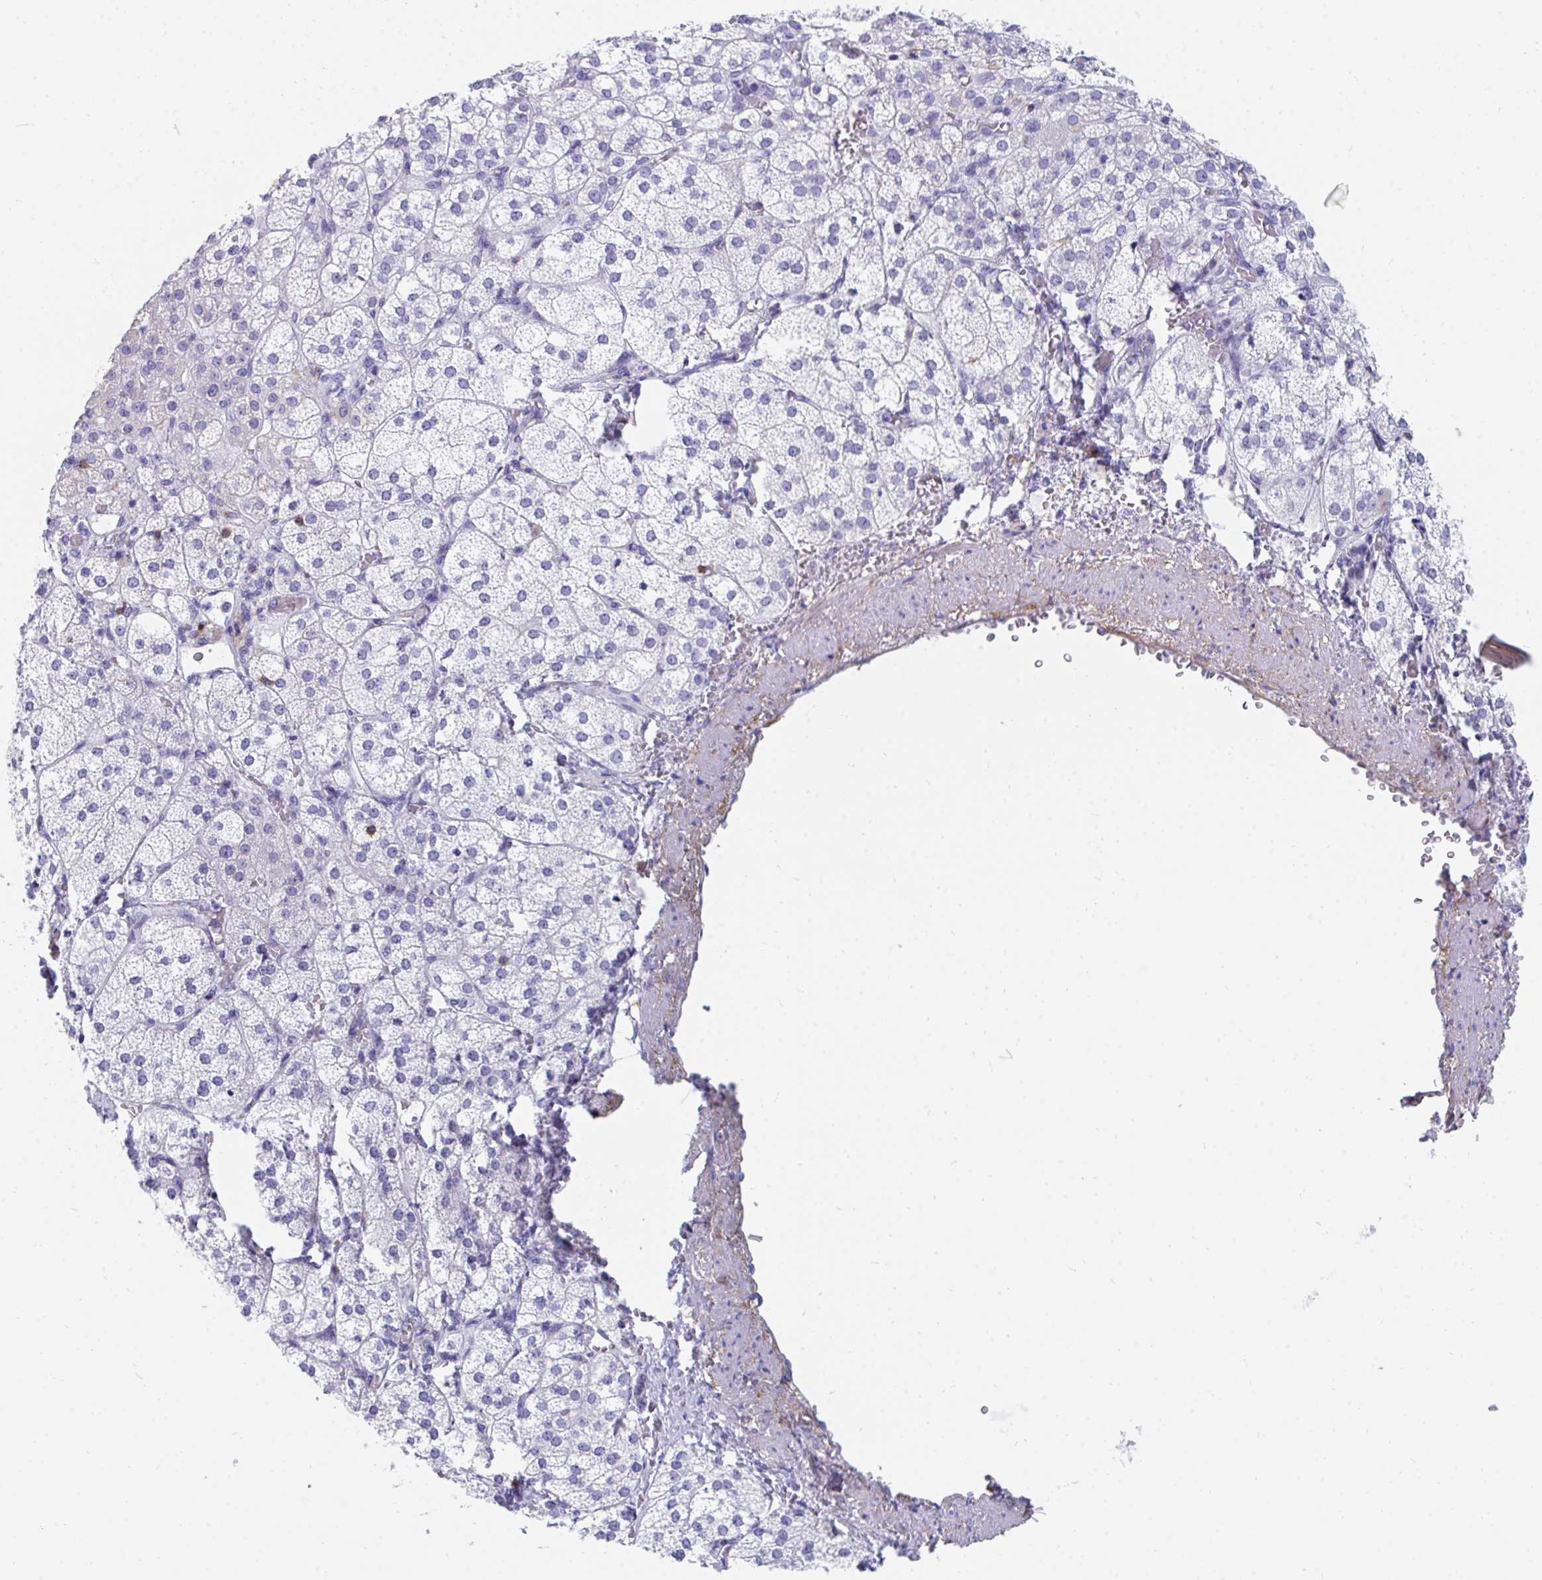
{"staining": {"intensity": "weak", "quantity": "<25%", "location": "cytoplasmic/membranous"}, "tissue": "adrenal gland", "cell_type": "Glandular cells", "image_type": "normal", "snomed": [{"axis": "morphology", "description": "Normal tissue, NOS"}, {"axis": "topography", "description": "Adrenal gland"}], "caption": "This is a histopathology image of immunohistochemistry (IHC) staining of benign adrenal gland, which shows no staining in glandular cells.", "gene": "CD7", "patient": {"sex": "female", "age": 60}}